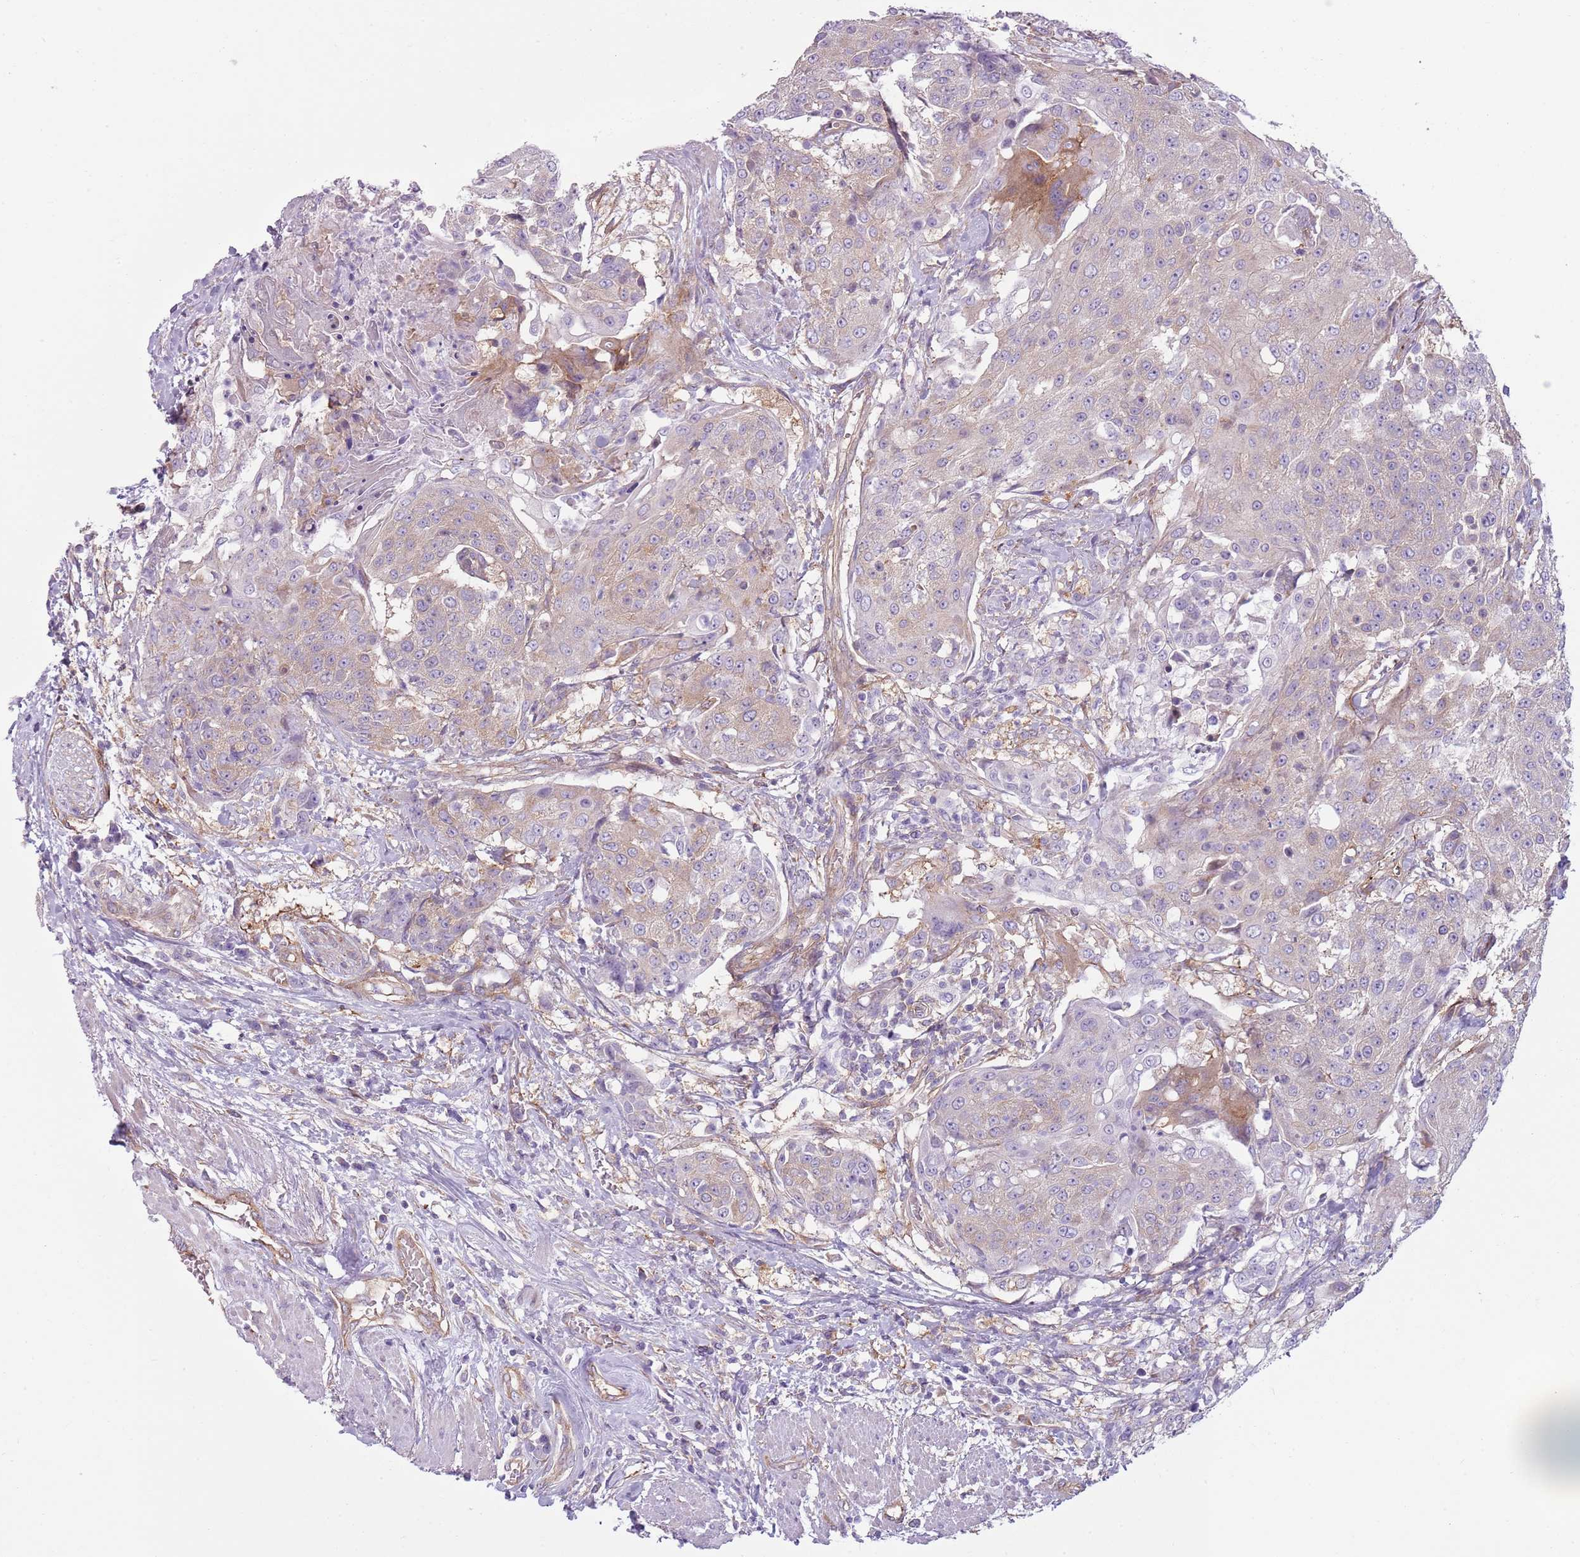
{"staining": {"intensity": "weak", "quantity": "<25%", "location": "cytoplasmic/membranous"}, "tissue": "urothelial cancer", "cell_type": "Tumor cells", "image_type": "cancer", "snomed": [{"axis": "morphology", "description": "Urothelial carcinoma, High grade"}, {"axis": "topography", "description": "Urinary bladder"}], "caption": "Immunohistochemistry (IHC) of human high-grade urothelial carcinoma displays no expression in tumor cells. Nuclei are stained in blue.", "gene": "SNX1", "patient": {"sex": "female", "age": 63}}